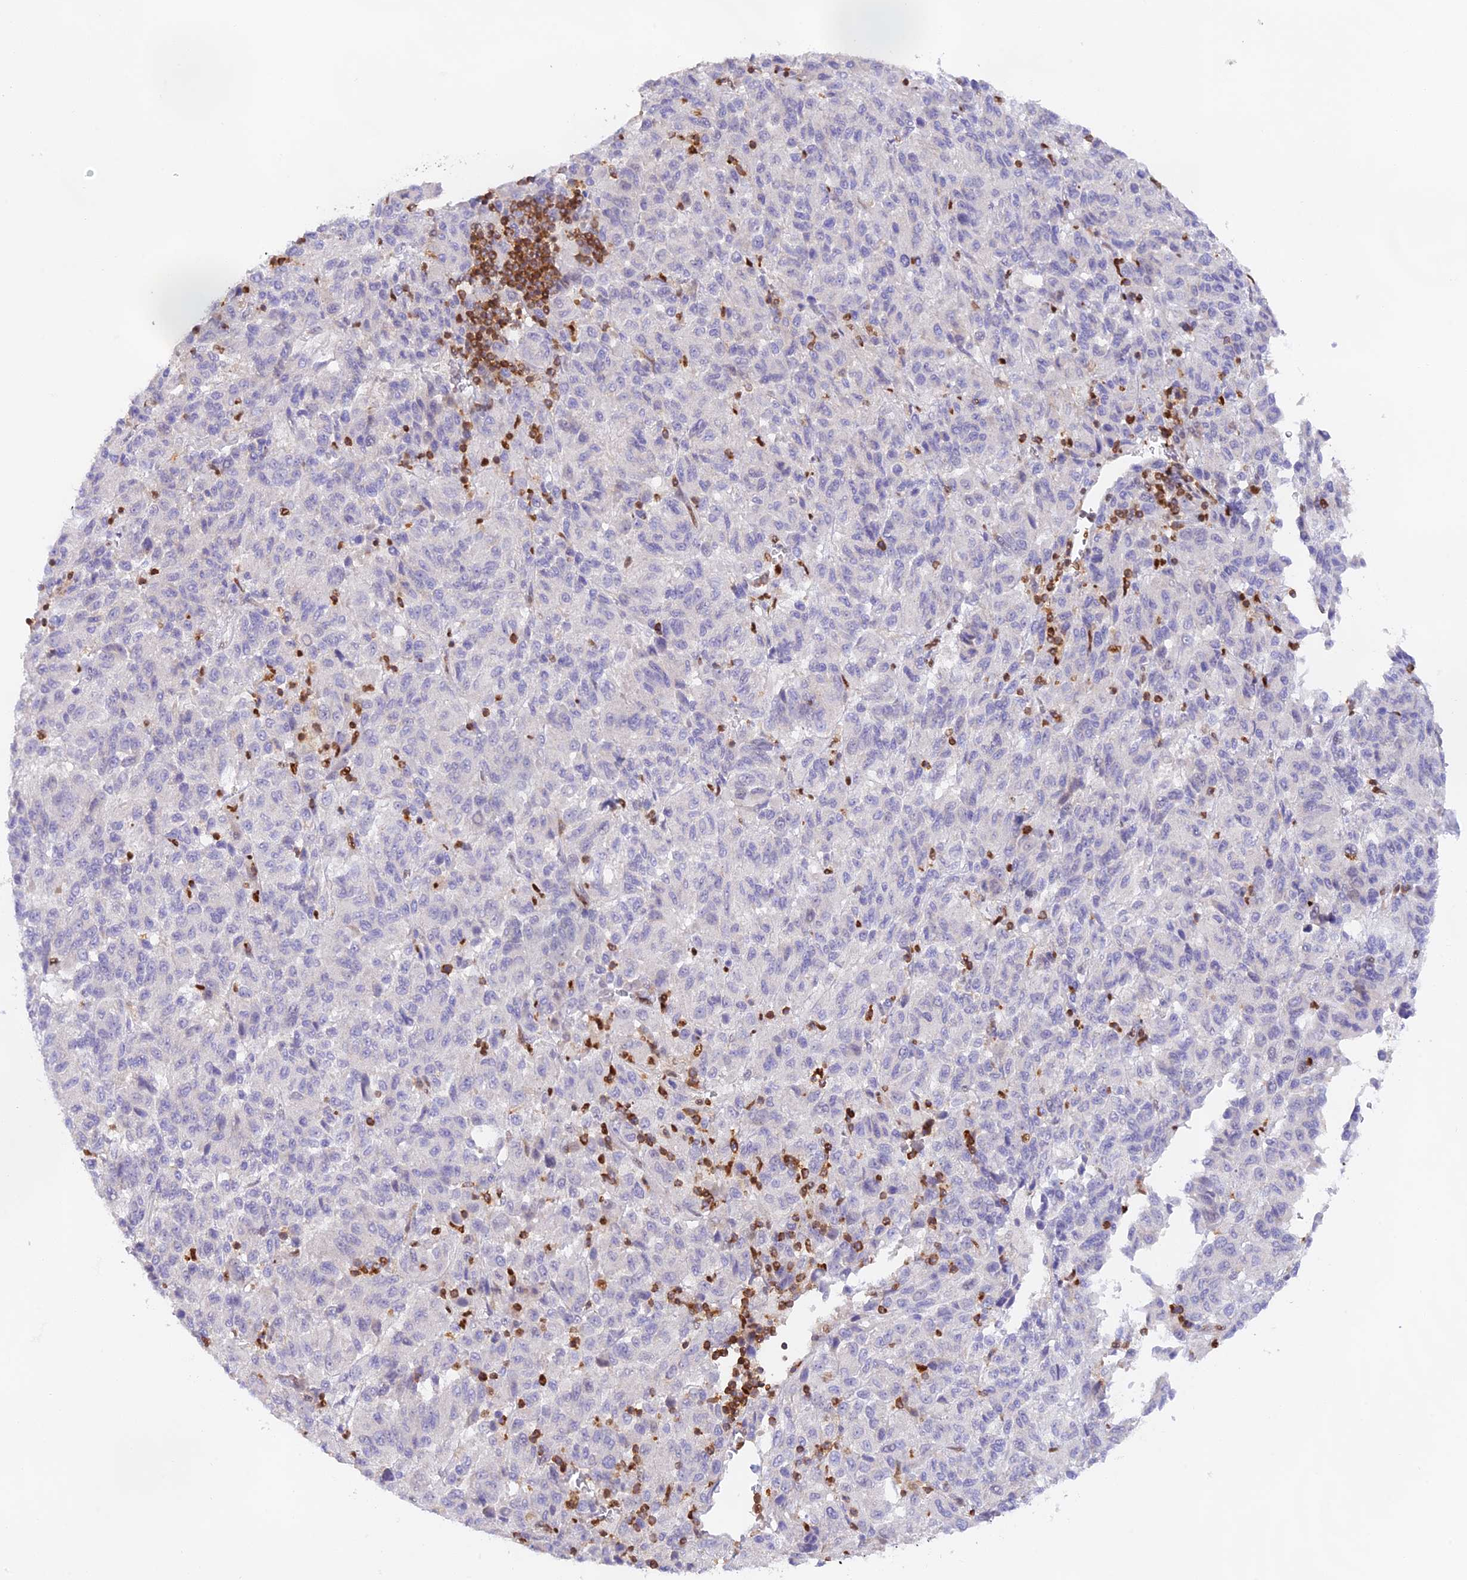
{"staining": {"intensity": "negative", "quantity": "none", "location": "none"}, "tissue": "melanoma", "cell_type": "Tumor cells", "image_type": "cancer", "snomed": [{"axis": "morphology", "description": "Malignant melanoma, Metastatic site"}, {"axis": "topography", "description": "Lung"}], "caption": "Tumor cells are negative for brown protein staining in malignant melanoma (metastatic site).", "gene": "DENND1C", "patient": {"sex": "male", "age": 64}}